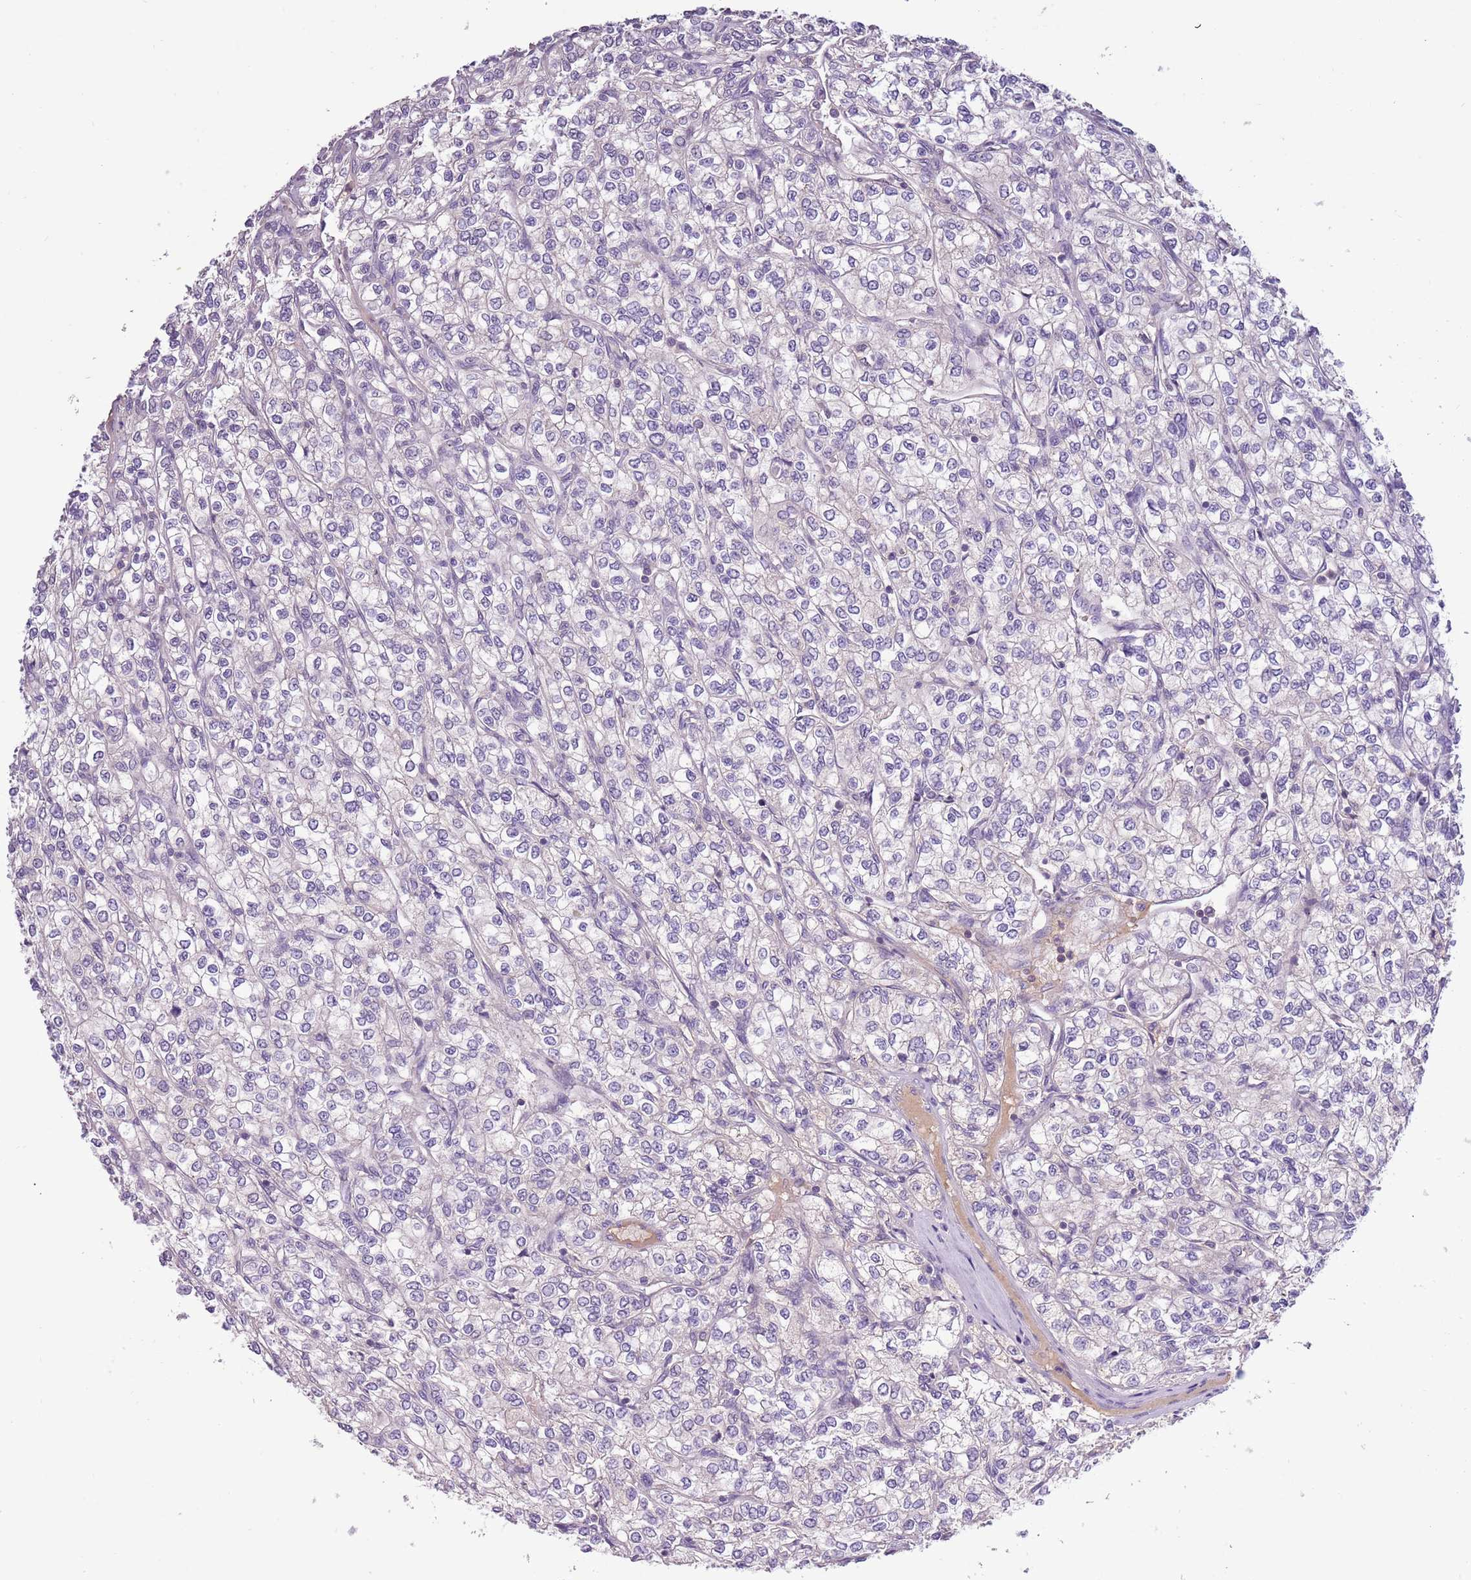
{"staining": {"intensity": "negative", "quantity": "none", "location": "none"}, "tissue": "renal cancer", "cell_type": "Tumor cells", "image_type": "cancer", "snomed": [{"axis": "morphology", "description": "Adenocarcinoma, NOS"}, {"axis": "topography", "description": "Kidney"}], "caption": "Tumor cells show no significant protein staining in renal adenocarcinoma.", "gene": "SHROOM3", "patient": {"sex": "male", "age": 80}}